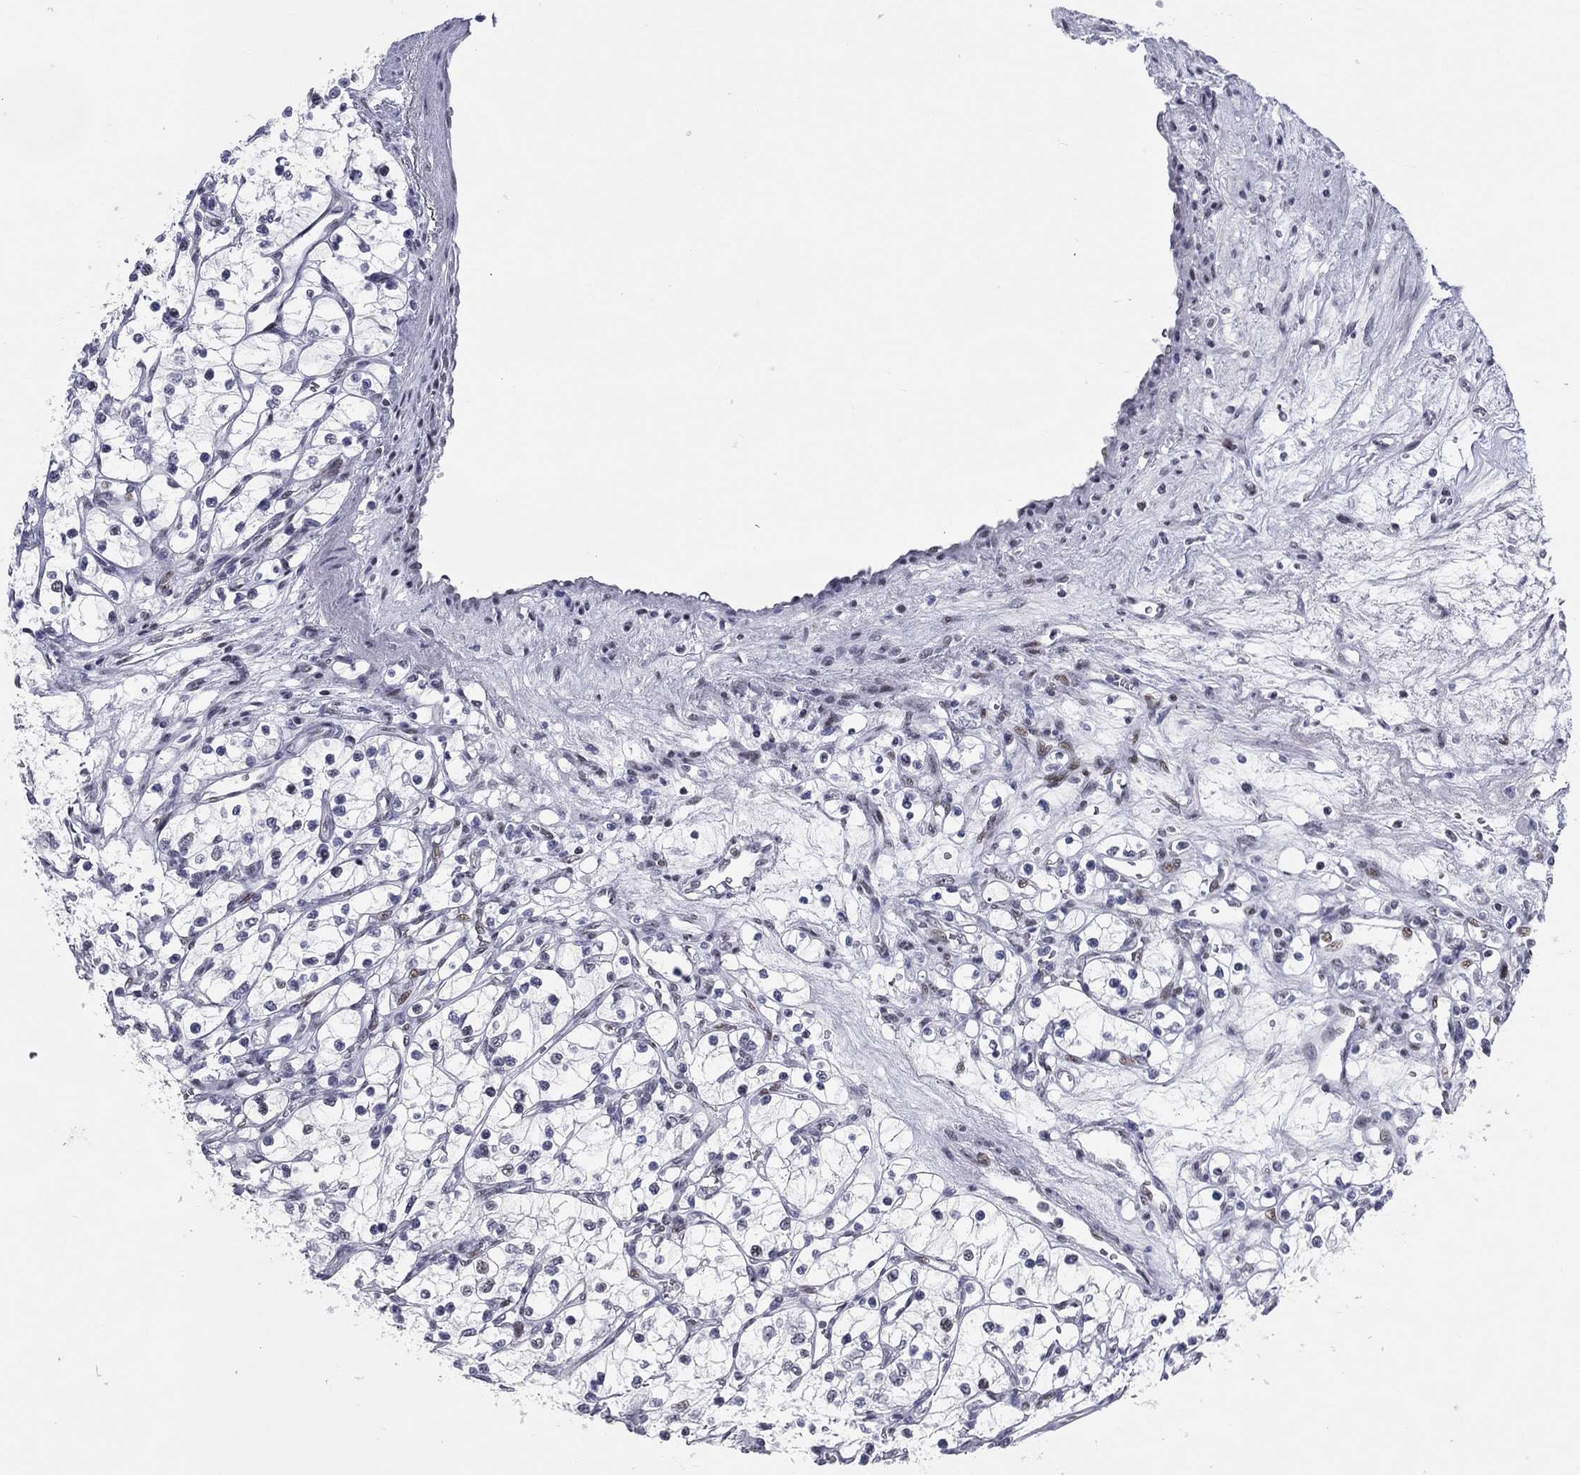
{"staining": {"intensity": "moderate", "quantity": "<25%", "location": "nuclear"}, "tissue": "renal cancer", "cell_type": "Tumor cells", "image_type": "cancer", "snomed": [{"axis": "morphology", "description": "Adenocarcinoma, NOS"}, {"axis": "topography", "description": "Kidney"}], "caption": "Protein staining demonstrates moderate nuclear staining in about <25% of tumor cells in adenocarcinoma (renal).", "gene": "ASF1B", "patient": {"sex": "female", "age": 69}}